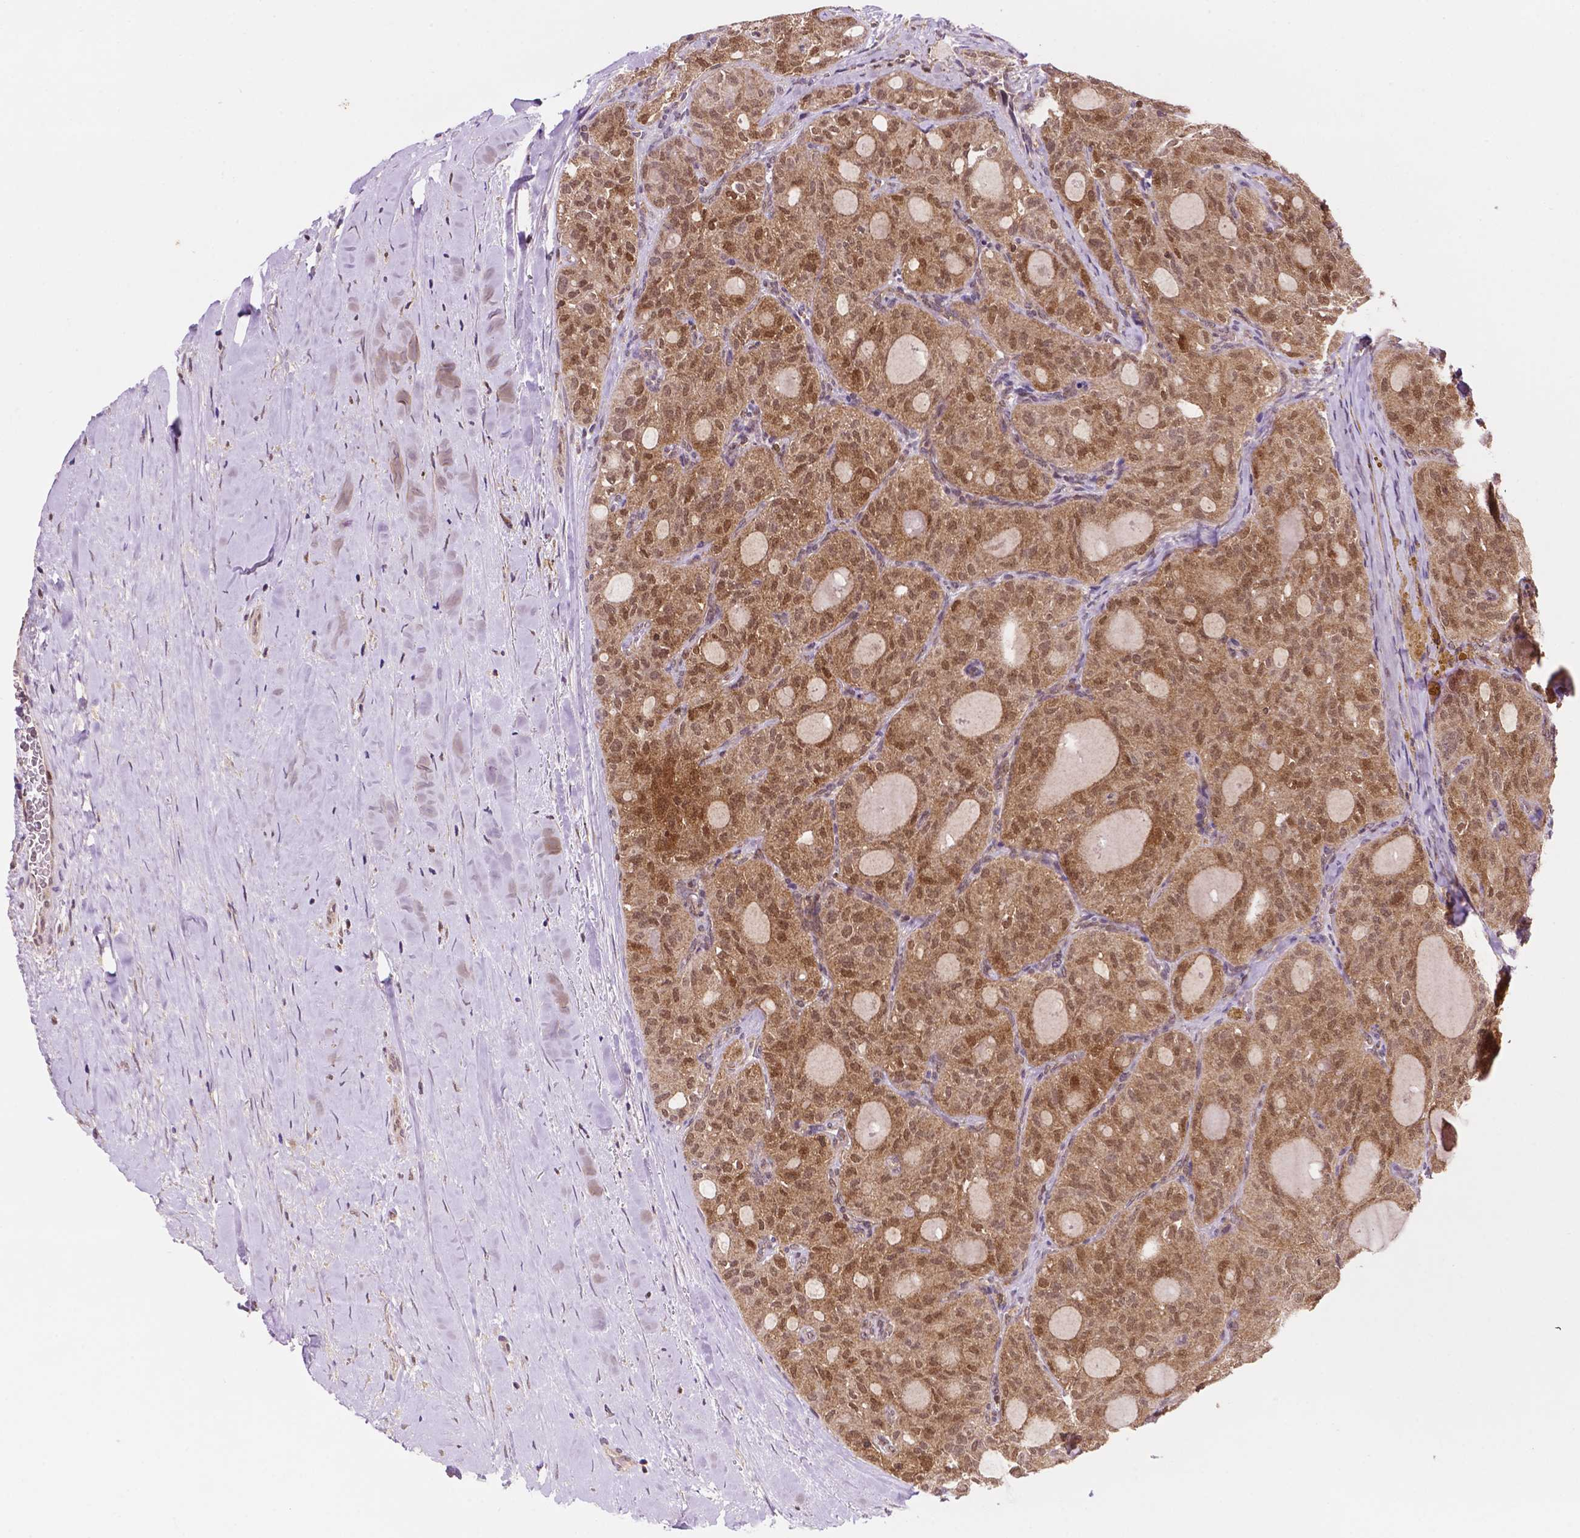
{"staining": {"intensity": "moderate", "quantity": ">75%", "location": "cytoplasmic/membranous,nuclear"}, "tissue": "thyroid cancer", "cell_type": "Tumor cells", "image_type": "cancer", "snomed": [{"axis": "morphology", "description": "Follicular adenoma carcinoma, NOS"}, {"axis": "topography", "description": "Thyroid gland"}], "caption": "This image reveals immunohistochemistry (IHC) staining of follicular adenoma carcinoma (thyroid), with medium moderate cytoplasmic/membranous and nuclear expression in about >75% of tumor cells.", "gene": "UBE2L6", "patient": {"sex": "male", "age": 75}}